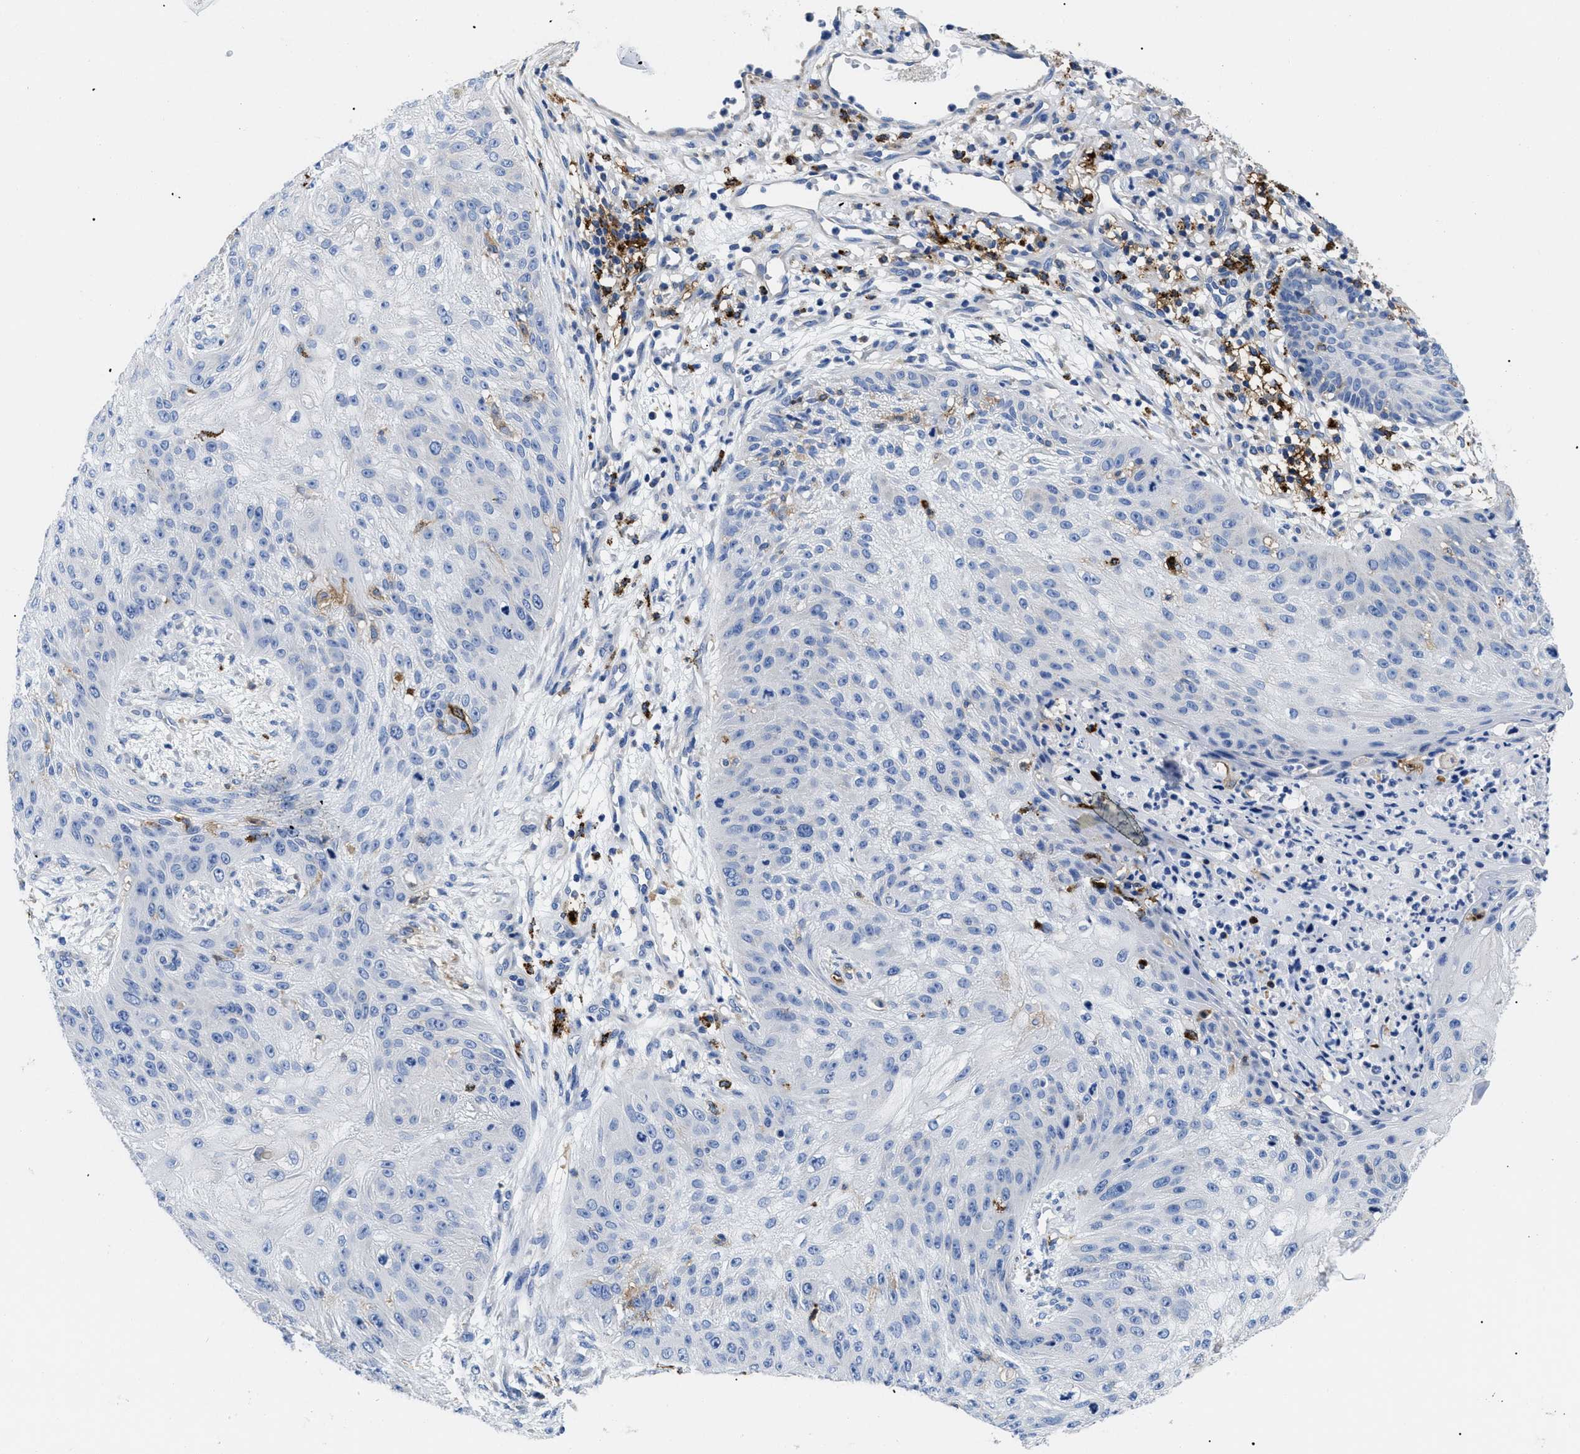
{"staining": {"intensity": "negative", "quantity": "none", "location": "none"}, "tissue": "skin cancer", "cell_type": "Tumor cells", "image_type": "cancer", "snomed": [{"axis": "morphology", "description": "Squamous cell carcinoma, NOS"}, {"axis": "topography", "description": "Skin"}], "caption": "This is a histopathology image of immunohistochemistry staining of skin cancer (squamous cell carcinoma), which shows no positivity in tumor cells.", "gene": "HLA-DPA1", "patient": {"sex": "female", "age": 80}}